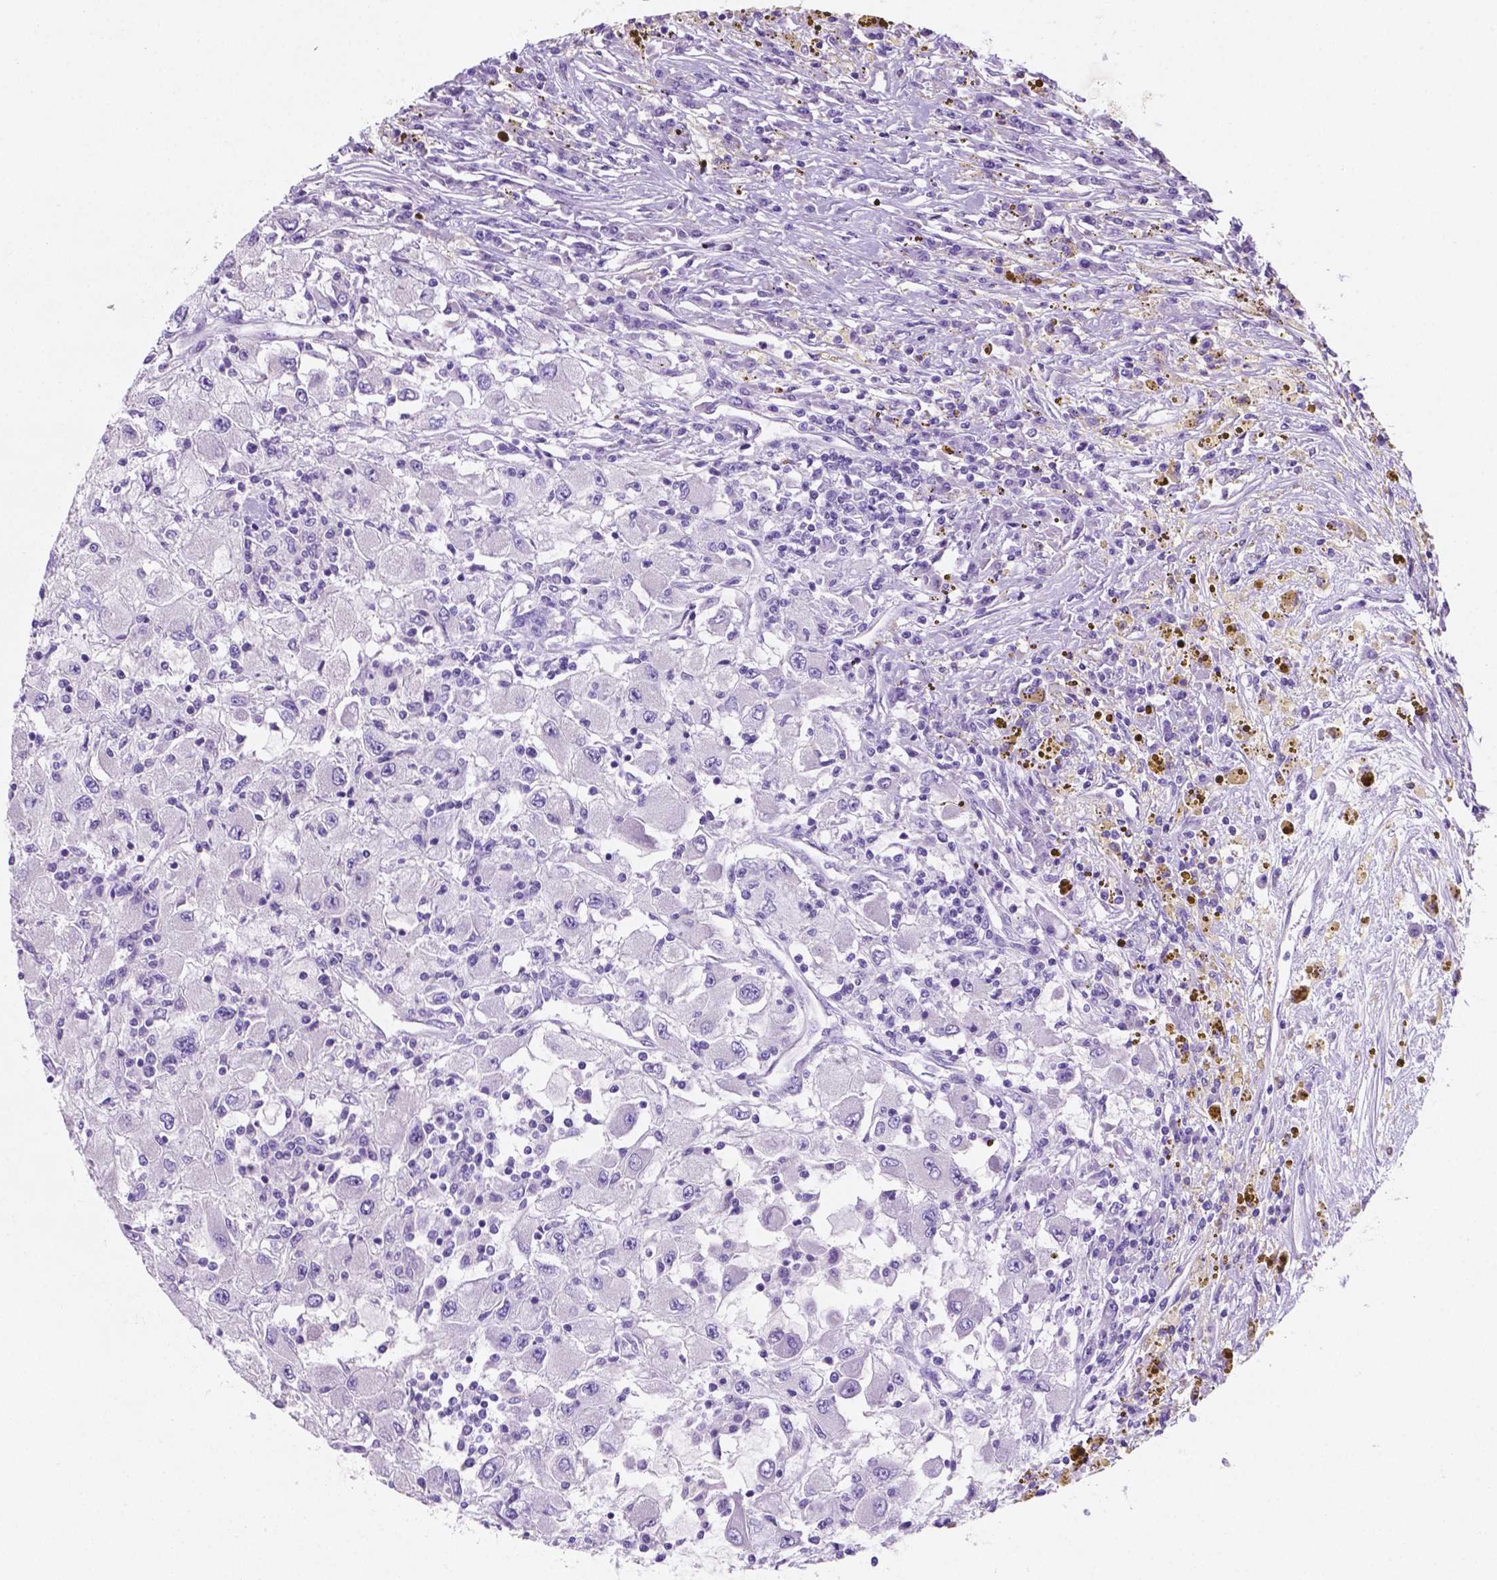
{"staining": {"intensity": "negative", "quantity": "none", "location": "none"}, "tissue": "renal cancer", "cell_type": "Tumor cells", "image_type": "cancer", "snomed": [{"axis": "morphology", "description": "Adenocarcinoma, NOS"}, {"axis": "topography", "description": "Kidney"}], "caption": "A high-resolution micrograph shows IHC staining of renal cancer, which shows no significant expression in tumor cells.", "gene": "EBLN2", "patient": {"sex": "female", "age": 67}}